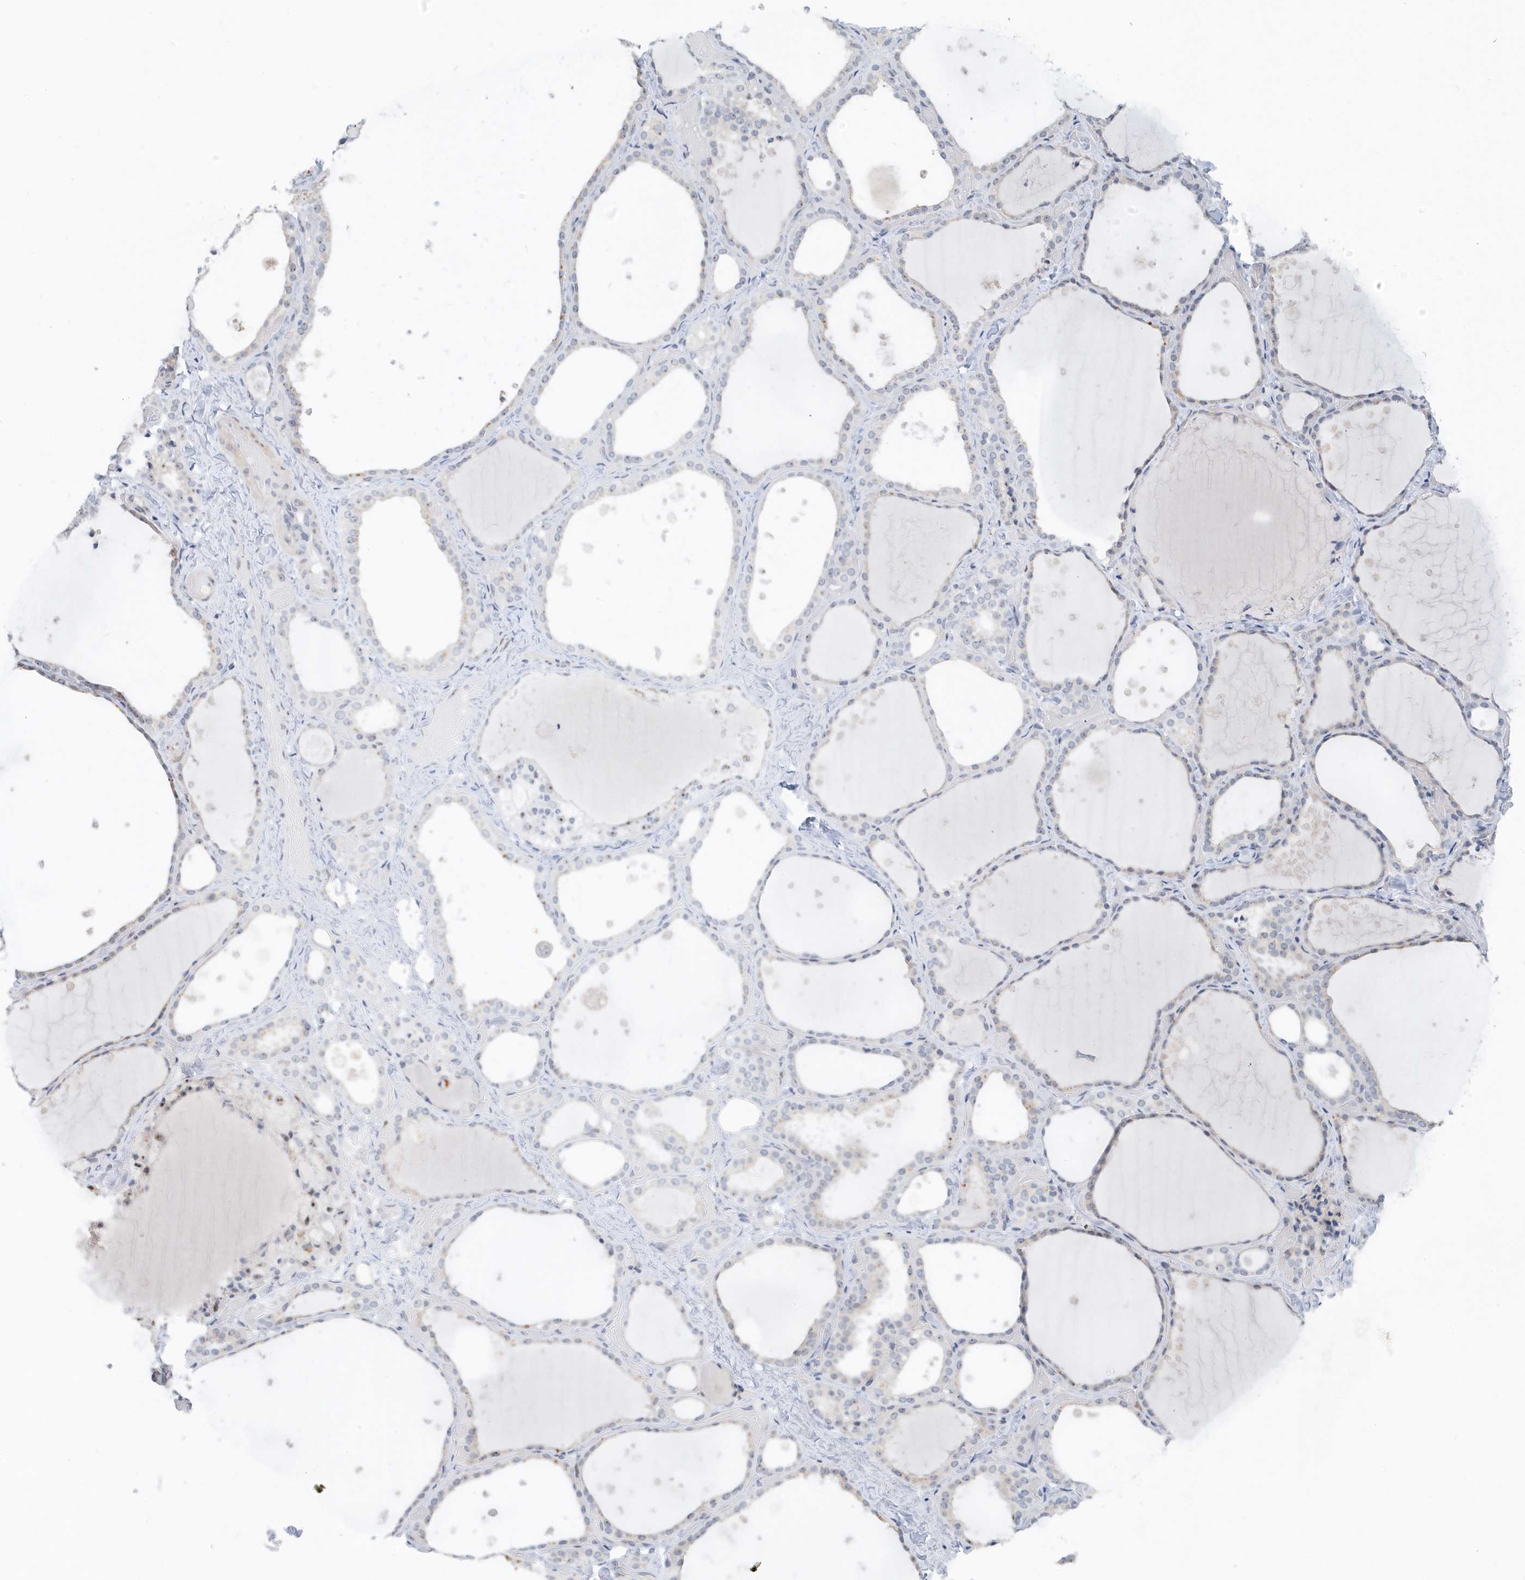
{"staining": {"intensity": "weak", "quantity": "25%-75%", "location": "cytoplasmic/membranous"}, "tissue": "thyroid gland", "cell_type": "Glandular cells", "image_type": "normal", "snomed": [{"axis": "morphology", "description": "Normal tissue, NOS"}, {"axis": "topography", "description": "Thyroid gland"}], "caption": "This image displays benign thyroid gland stained with IHC to label a protein in brown. The cytoplasmic/membranous of glandular cells show weak positivity for the protein. Nuclei are counter-stained blue.", "gene": "RPF2", "patient": {"sex": "female", "age": 44}}